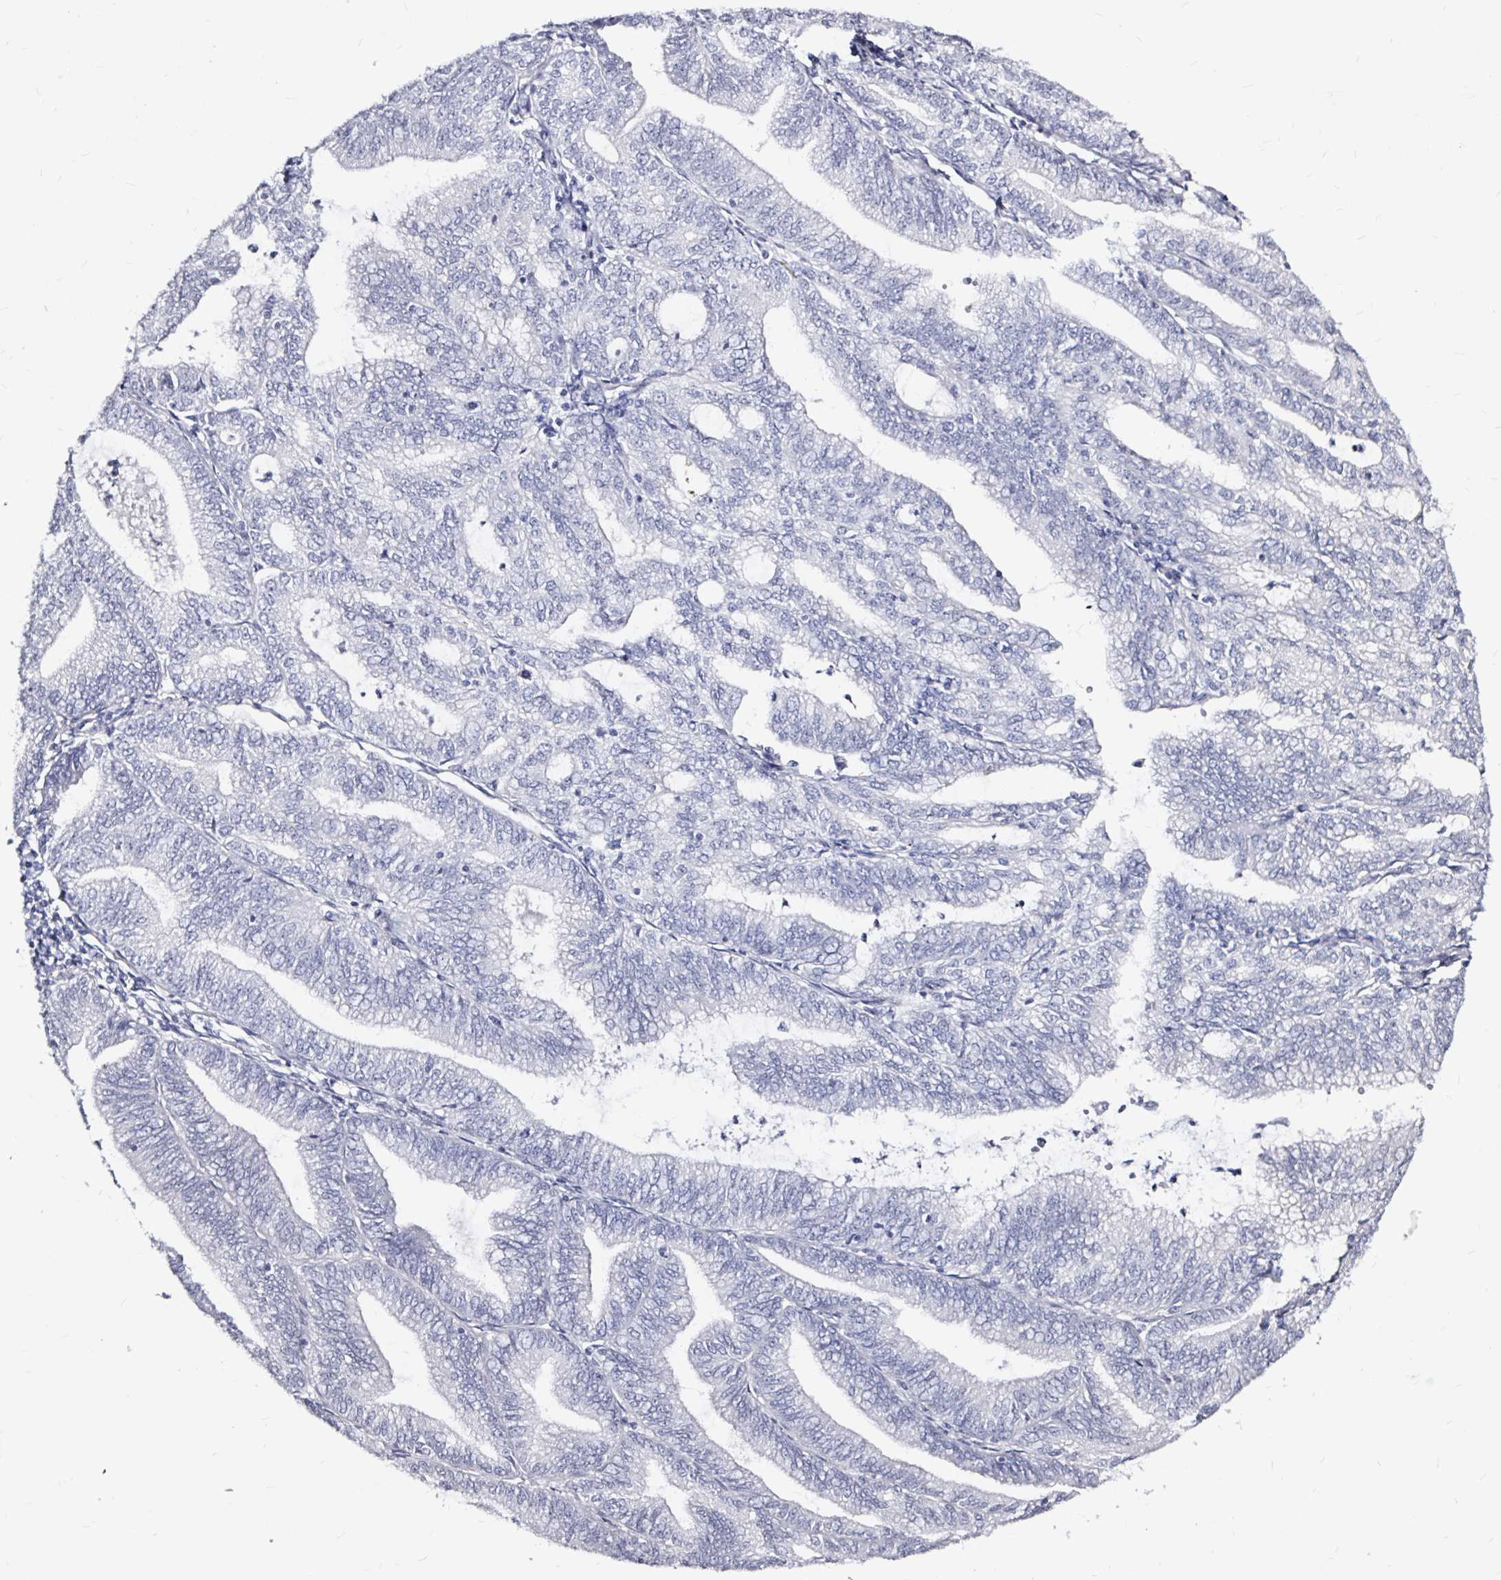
{"staining": {"intensity": "negative", "quantity": "none", "location": "none"}, "tissue": "endometrial cancer", "cell_type": "Tumor cells", "image_type": "cancer", "snomed": [{"axis": "morphology", "description": "Adenocarcinoma, NOS"}, {"axis": "topography", "description": "Endometrium"}], "caption": "Immunohistochemistry histopathology image of endometrial cancer stained for a protein (brown), which shows no expression in tumor cells.", "gene": "LUZP4", "patient": {"sex": "female", "age": 70}}